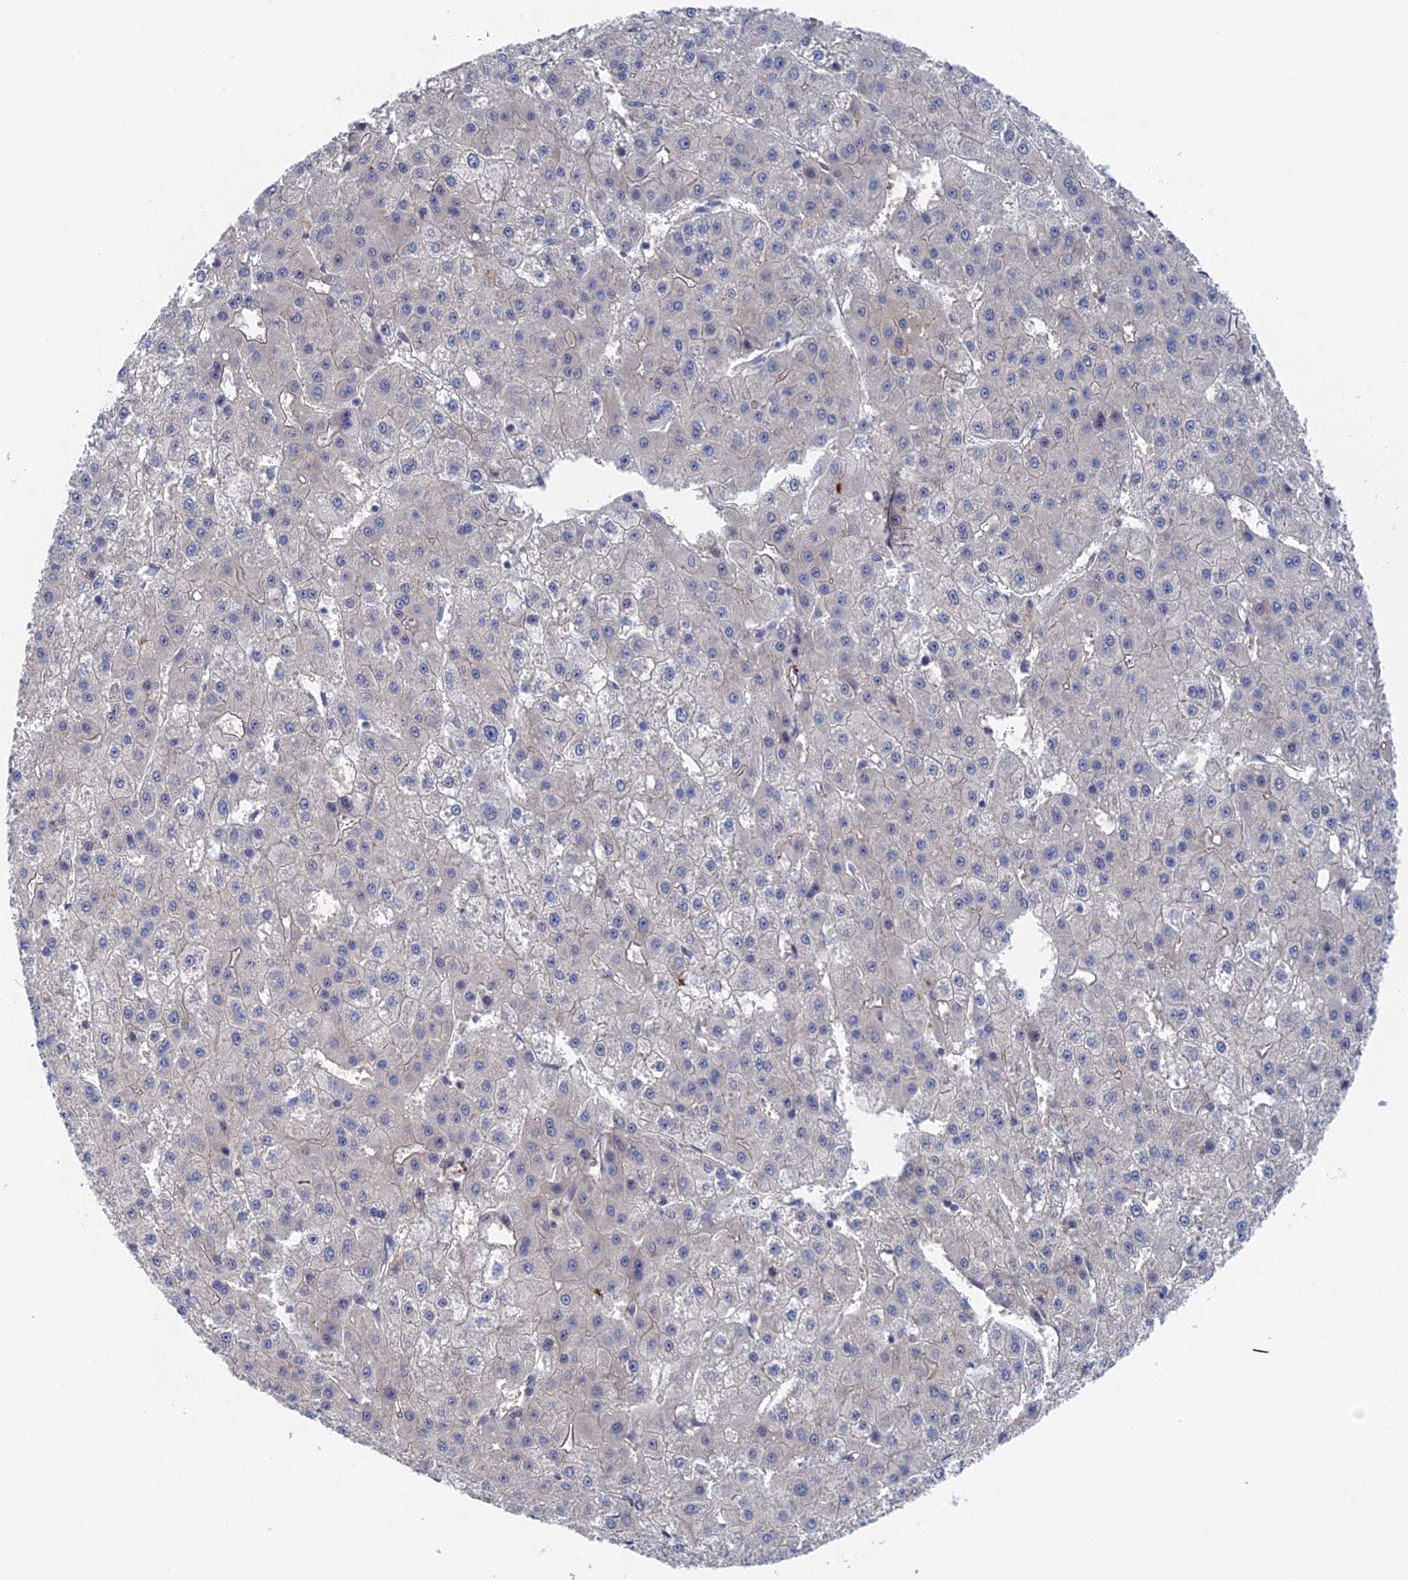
{"staining": {"intensity": "negative", "quantity": "none", "location": "none"}, "tissue": "liver cancer", "cell_type": "Tumor cells", "image_type": "cancer", "snomed": [{"axis": "morphology", "description": "Carcinoma, Hepatocellular, NOS"}, {"axis": "topography", "description": "Liver"}], "caption": "Liver cancer was stained to show a protein in brown. There is no significant expression in tumor cells.", "gene": "MTHFSD", "patient": {"sex": "male", "age": 47}}